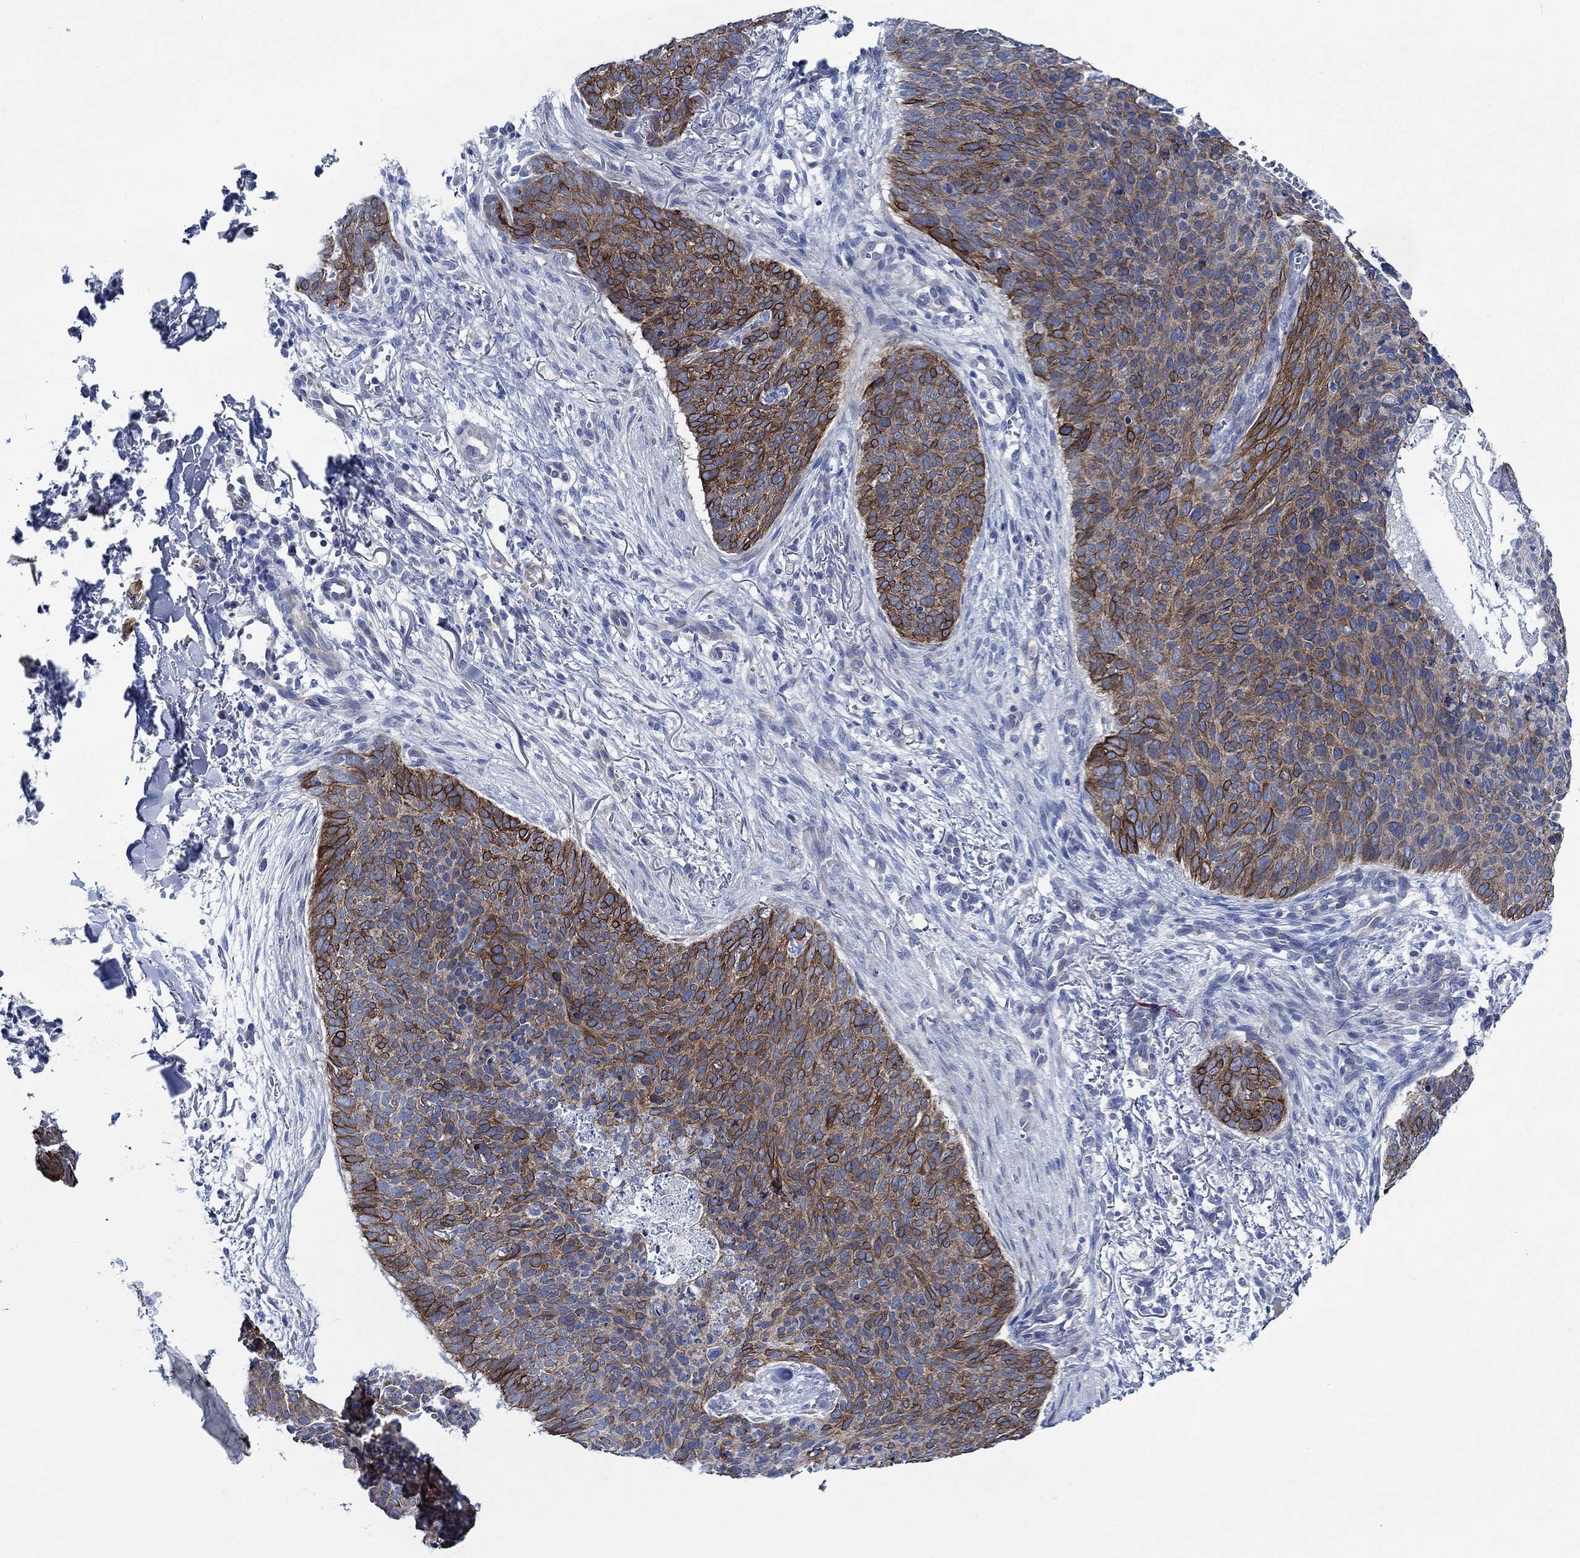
{"staining": {"intensity": "strong", "quantity": ">75%", "location": "cytoplasmic/membranous"}, "tissue": "skin cancer", "cell_type": "Tumor cells", "image_type": "cancer", "snomed": [{"axis": "morphology", "description": "Basal cell carcinoma"}, {"axis": "topography", "description": "Skin"}], "caption": "Brown immunohistochemical staining in skin basal cell carcinoma displays strong cytoplasmic/membranous expression in approximately >75% of tumor cells.", "gene": "SVEP1", "patient": {"sex": "male", "age": 64}}